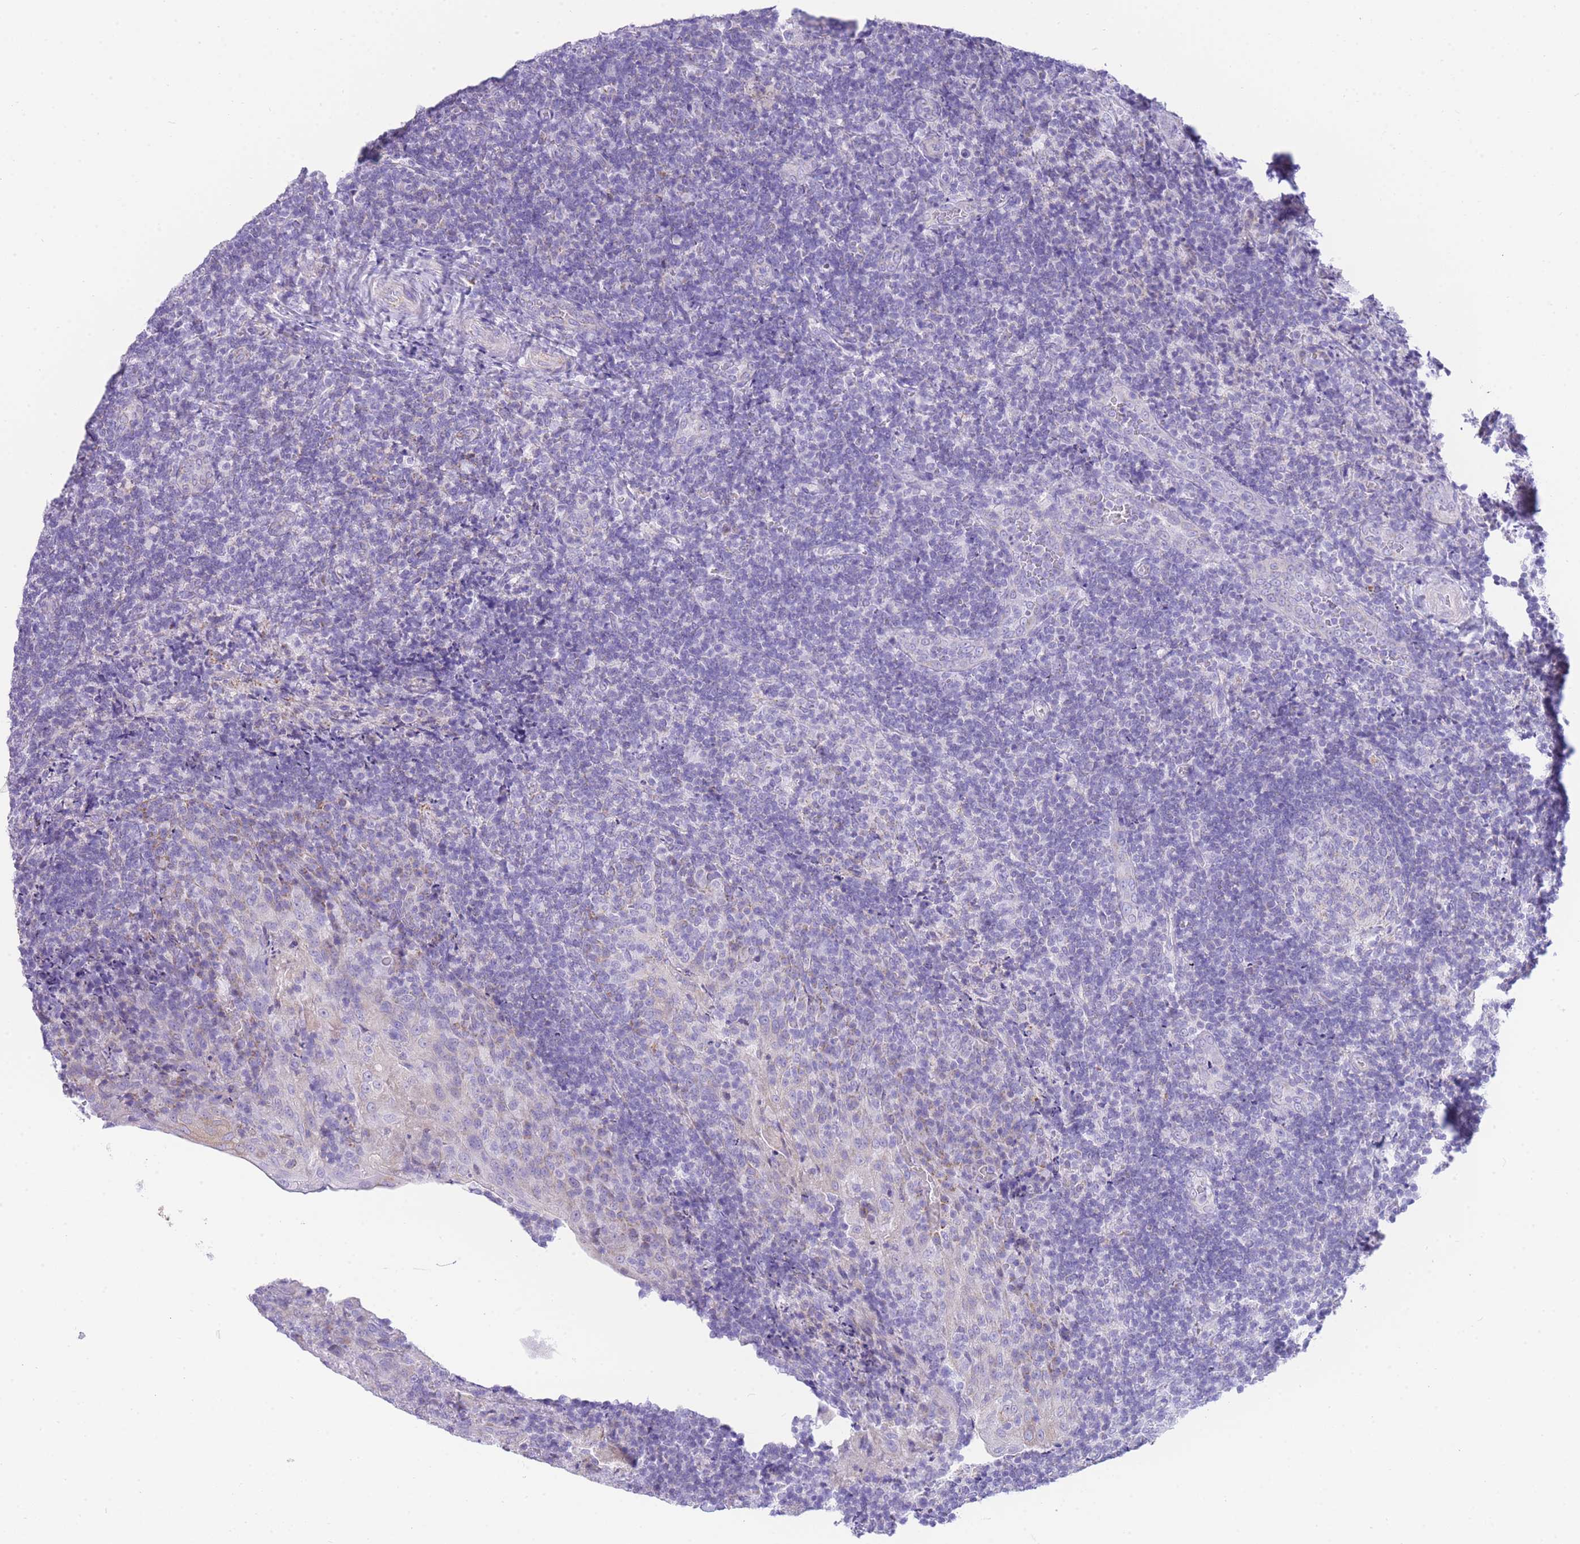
{"staining": {"intensity": "negative", "quantity": "none", "location": "none"}, "tissue": "tonsil", "cell_type": "Germinal center cells", "image_type": "normal", "snomed": [{"axis": "morphology", "description": "Normal tissue, NOS"}, {"axis": "topography", "description": "Tonsil"}], "caption": "DAB immunohistochemical staining of unremarkable human tonsil demonstrates no significant staining in germinal center cells. (Brightfield microscopy of DAB immunohistochemistry (IHC) at high magnification).", "gene": "ACSM4", "patient": {"sex": "male", "age": 17}}